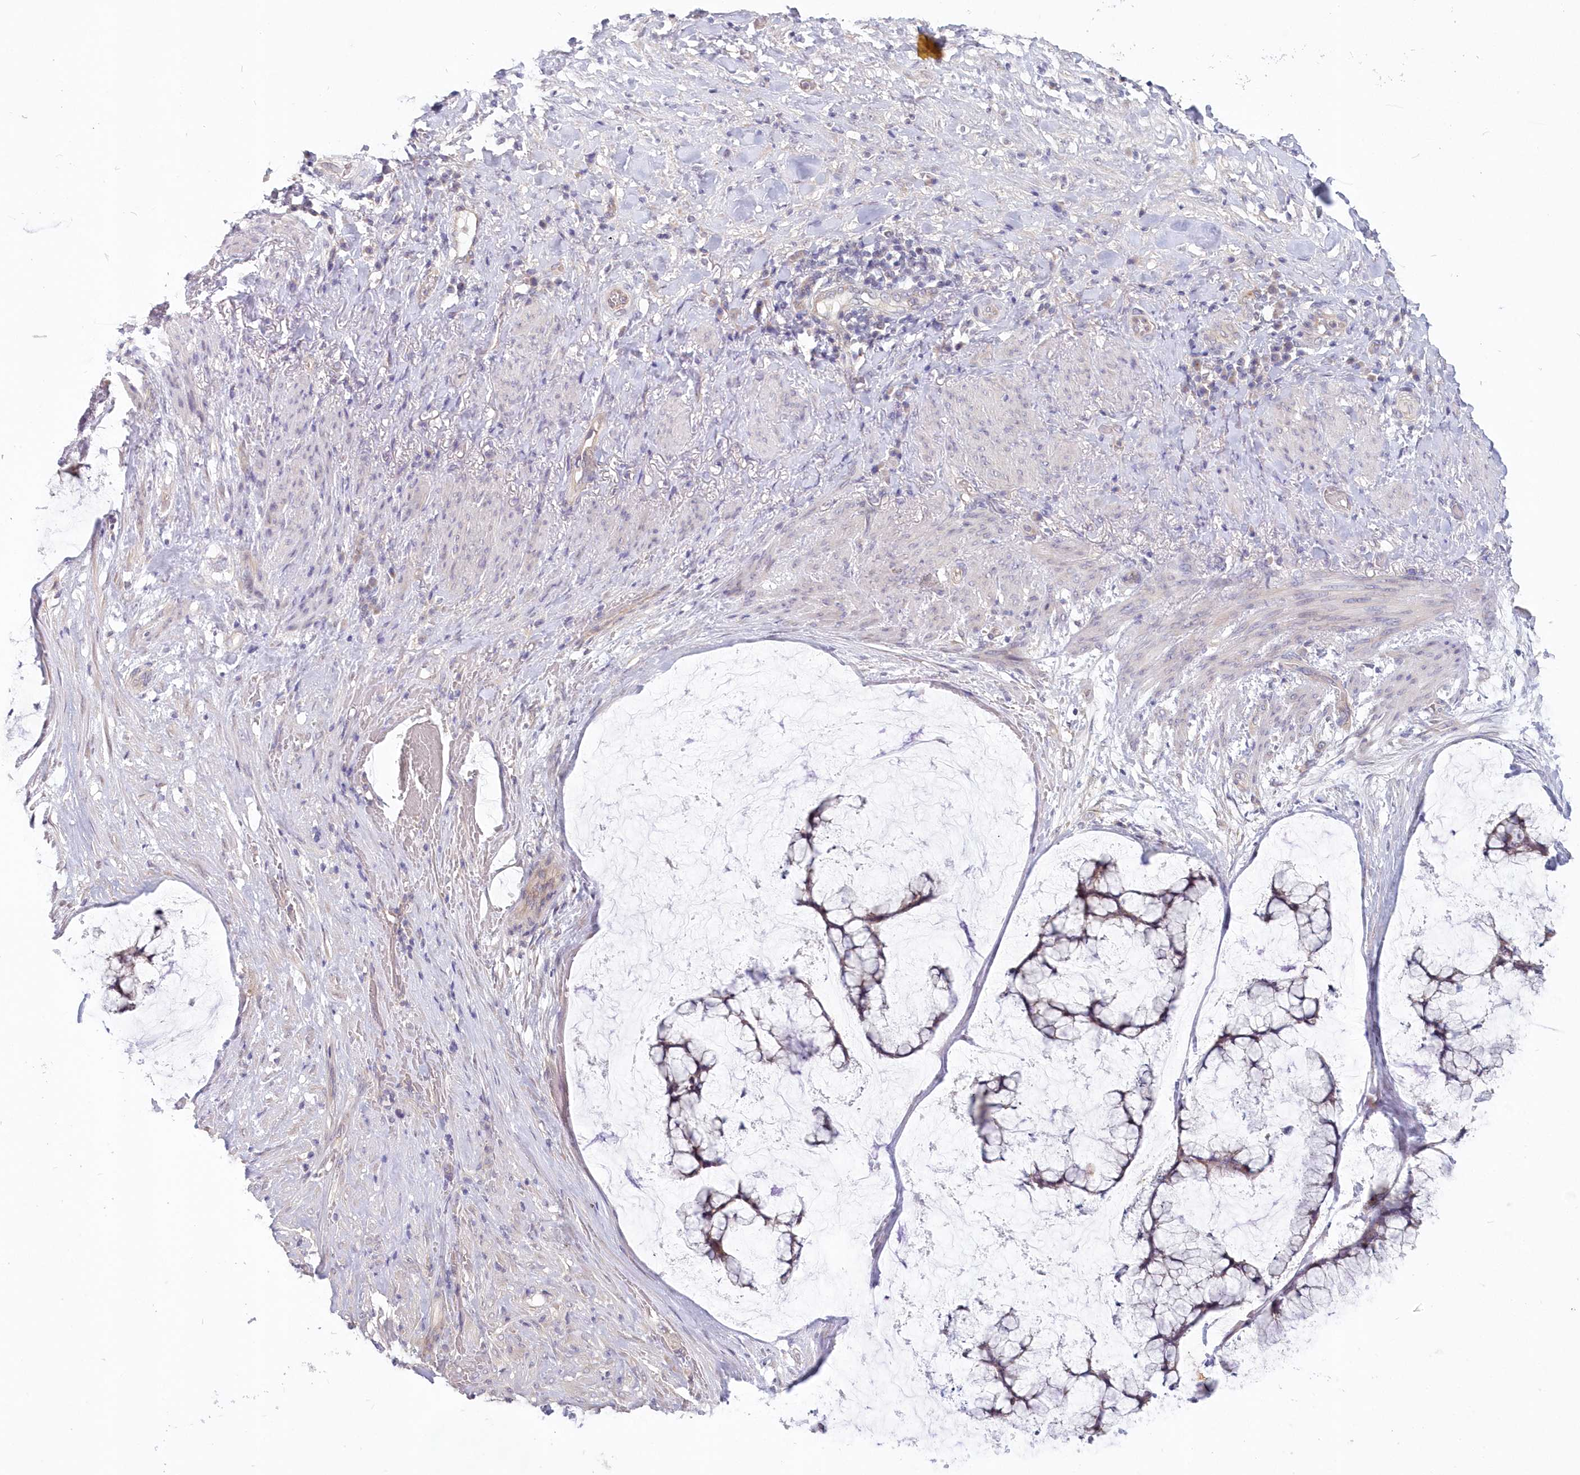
{"staining": {"intensity": "weak", "quantity": "<25%", "location": "cytoplasmic/membranous"}, "tissue": "ovarian cancer", "cell_type": "Tumor cells", "image_type": "cancer", "snomed": [{"axis": "morphology", "description": "Cystadenocarcinoma, mucinous, NOS"}, {"axis": "topography", "description": "Ovary"}], "caption": "Immunohistochemistry (IHC) histopathology image of human ovarian mucinous cystadenocarcinoma stained for a protein (brown), which shows no expression in tumor cells.", "gene": "KATNA1", "patient": {"sex": "female", "age": 42}}